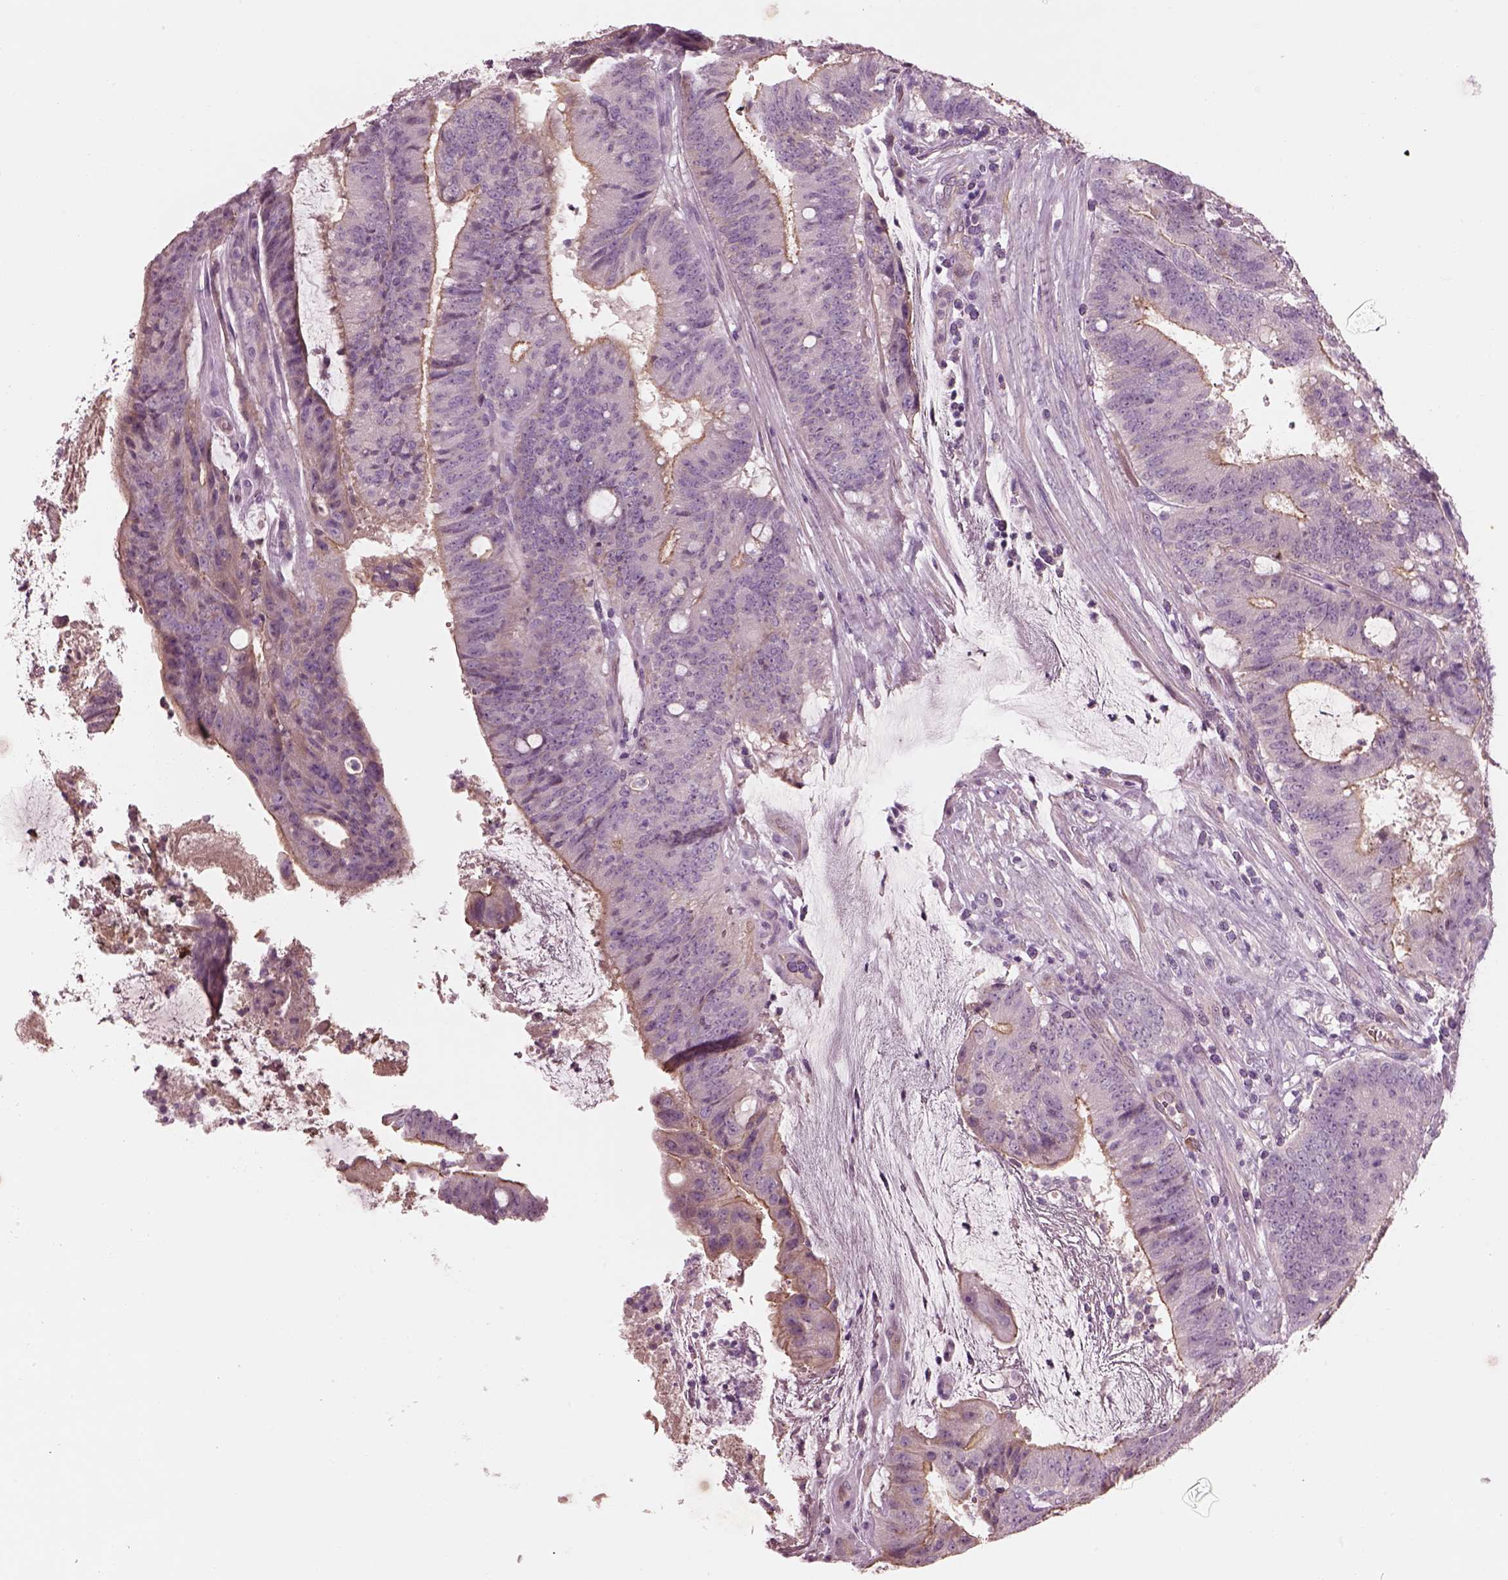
{"staining": {"intensity": "weak", "quantity": "25%-75%", "location": "cytoplasmic/membranous"}, "tissue": "colorectal cancer", "cell_type": "Tumor cells", "image_type": "cancer", "snomed": [{"axis": "morphology", "description": "Adenocarcinoma, NOS"}, {"axis": "topography", "description": "Colon"}], "caption": "A high-resolution photomicrograph shows immunohistochemistry staining of colorectal cancer, which exhibits weak cytoplasmic/membranous staining in approximately 25%-75% of tumor cells. (Brightfield microscopy of DAB IHC at high magnification).", "gene": "IGLL1", "patient": {"sex": "female", "age": 43}}